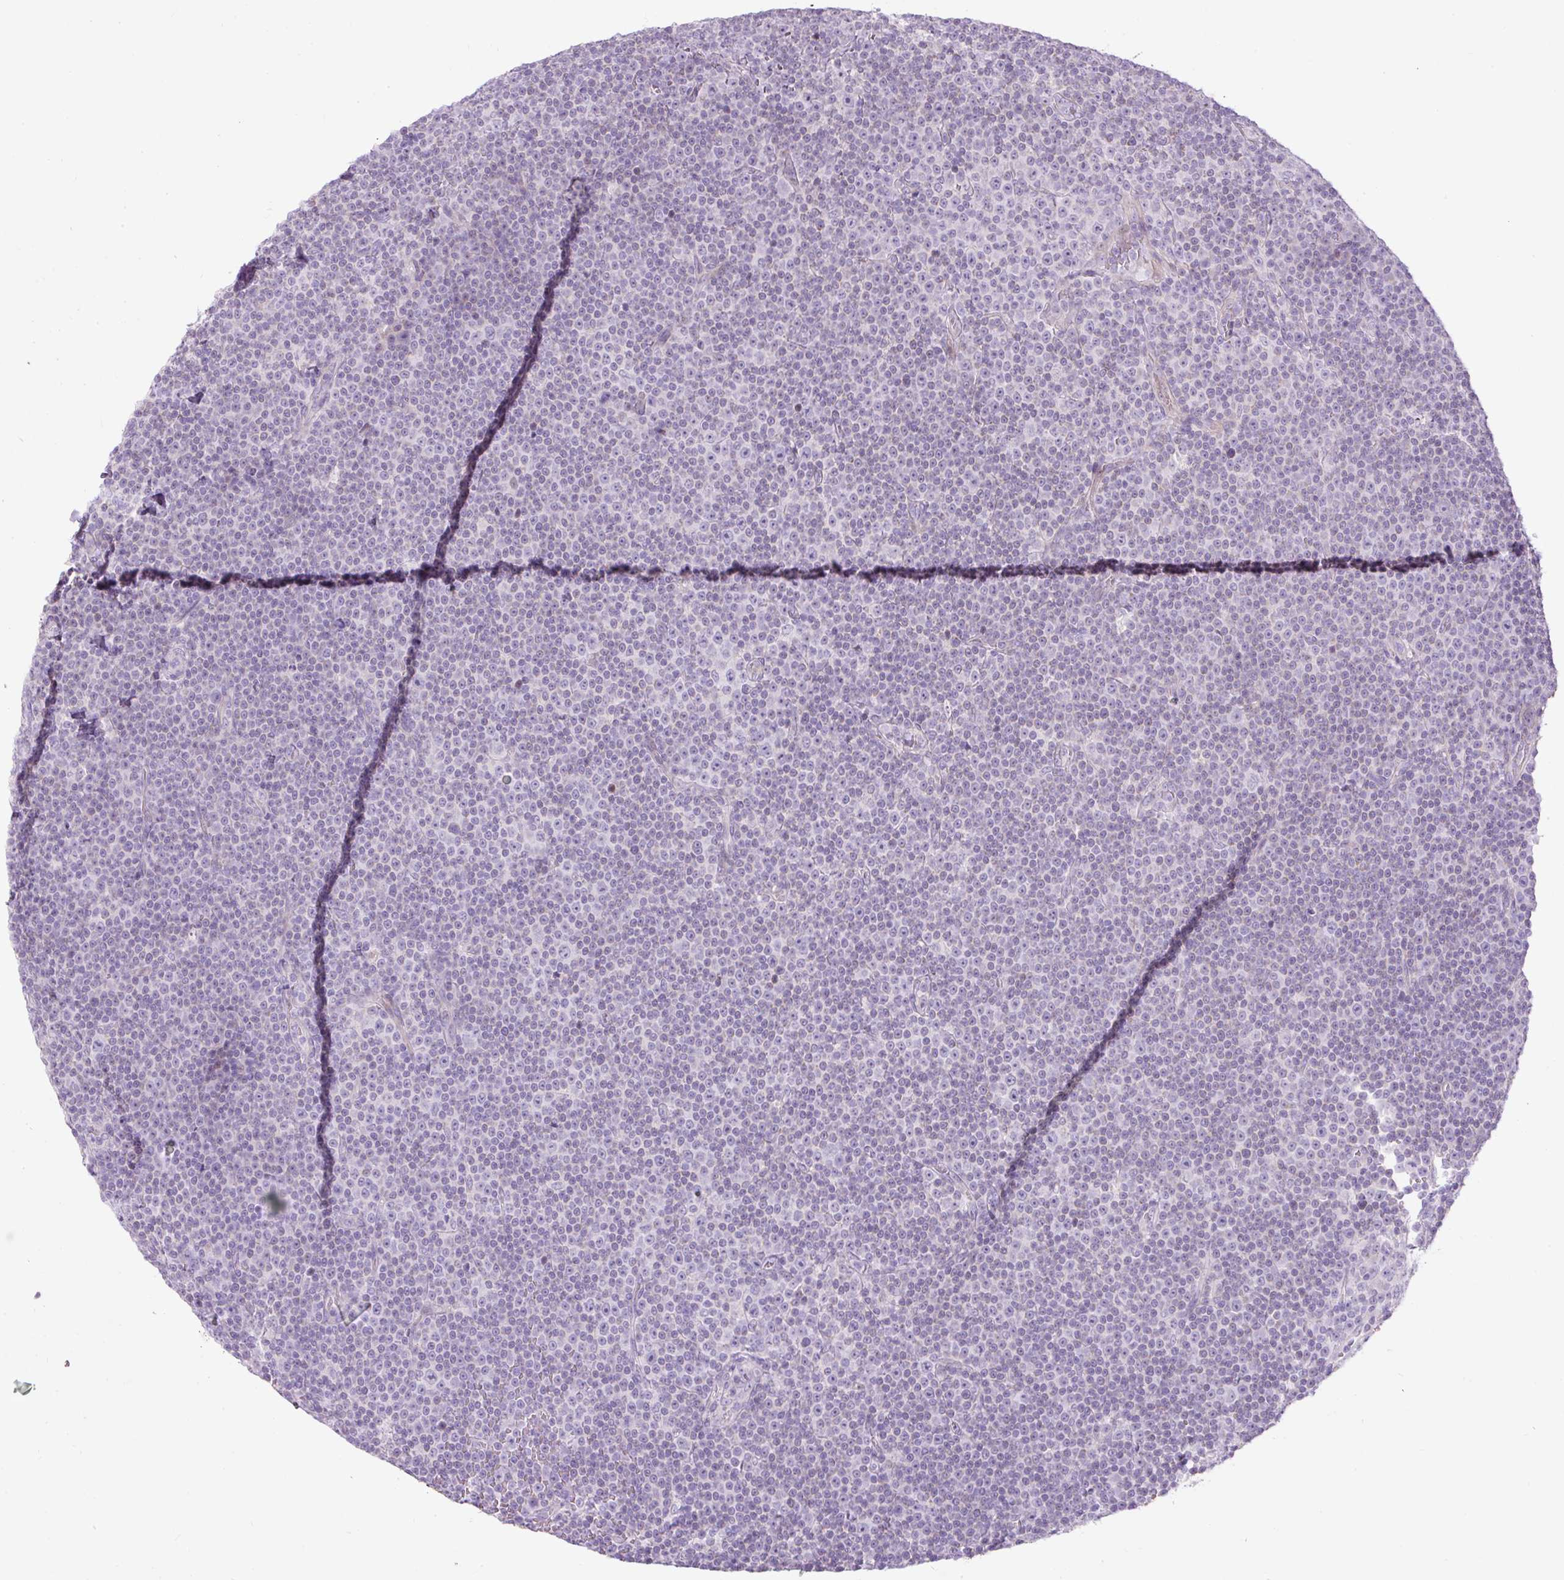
{"staining": {"intensity": "negative", "quantity": "none", "location": "none"}, "tissue": "lymphoma", "cell_type": "Tumor cells", "image_type": "cancer", "snomed": [{"axis": "morphology", "description": "Malignant lymphoma, non-Hodgkin's type, Low grade"}, {"axis": "topography", "description": "Lymph node"}], "caption": "The histopathology image exhibits no significant positivity in tumor cells of lymphoma.", "gene": "FGFBP3", "patient": {"sex": "female", "age": 67}}